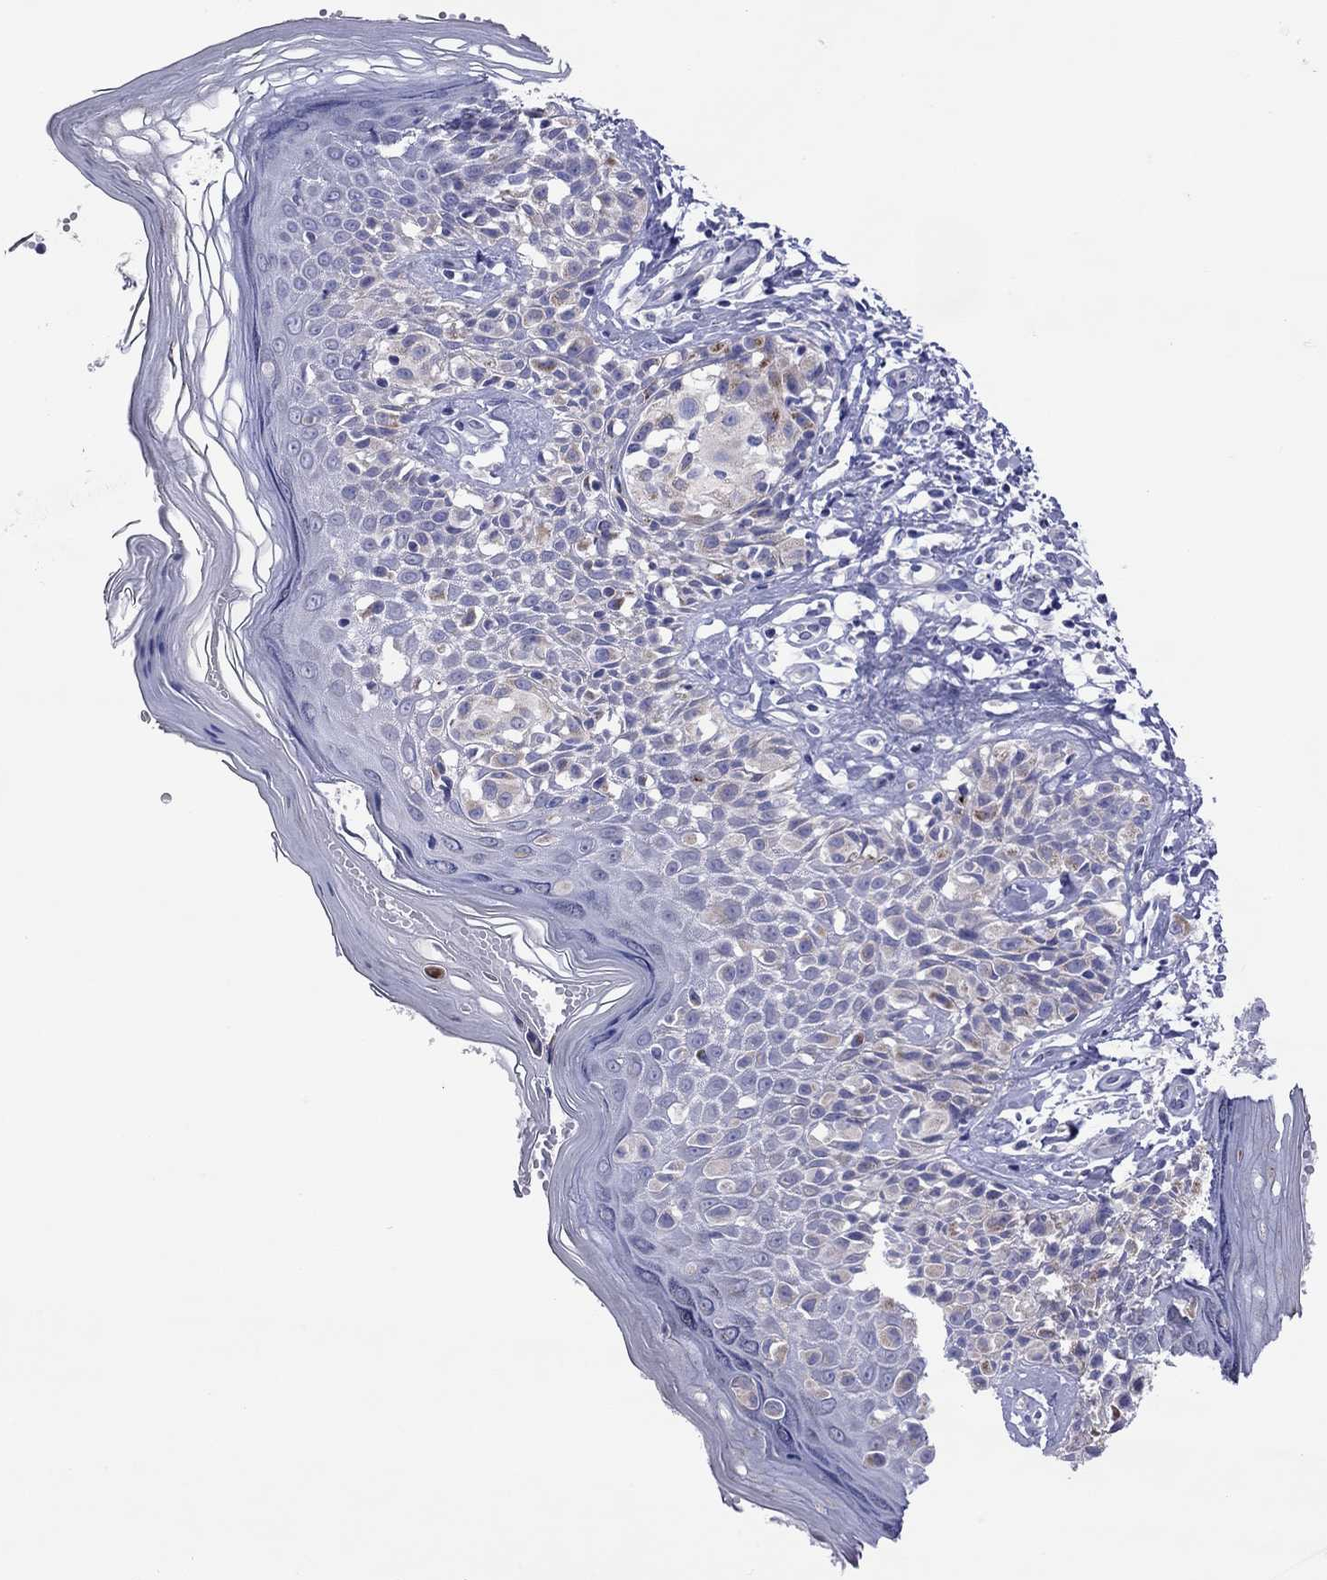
{"staining": {"intensity": "weak", "quantity": "<25%", "location": "cytoplasmic/membranous"}, "tissue": "melanoma", "cell_type": "Tumor cells", "image_type": "cancer", "snomed": [{"axis": "morphology", "description": "Malignant melanoma, NOS"}, {"axis": "topography", "description": "Skin"}], "caption": "High power microscopy photomicrograph of an immunohistochemistry (IHC) micrograph of melanoma, revealing no significant staining in tumor cells.", "gene": "COL9A1", "patient": {"sex": "female", "age": 73}}